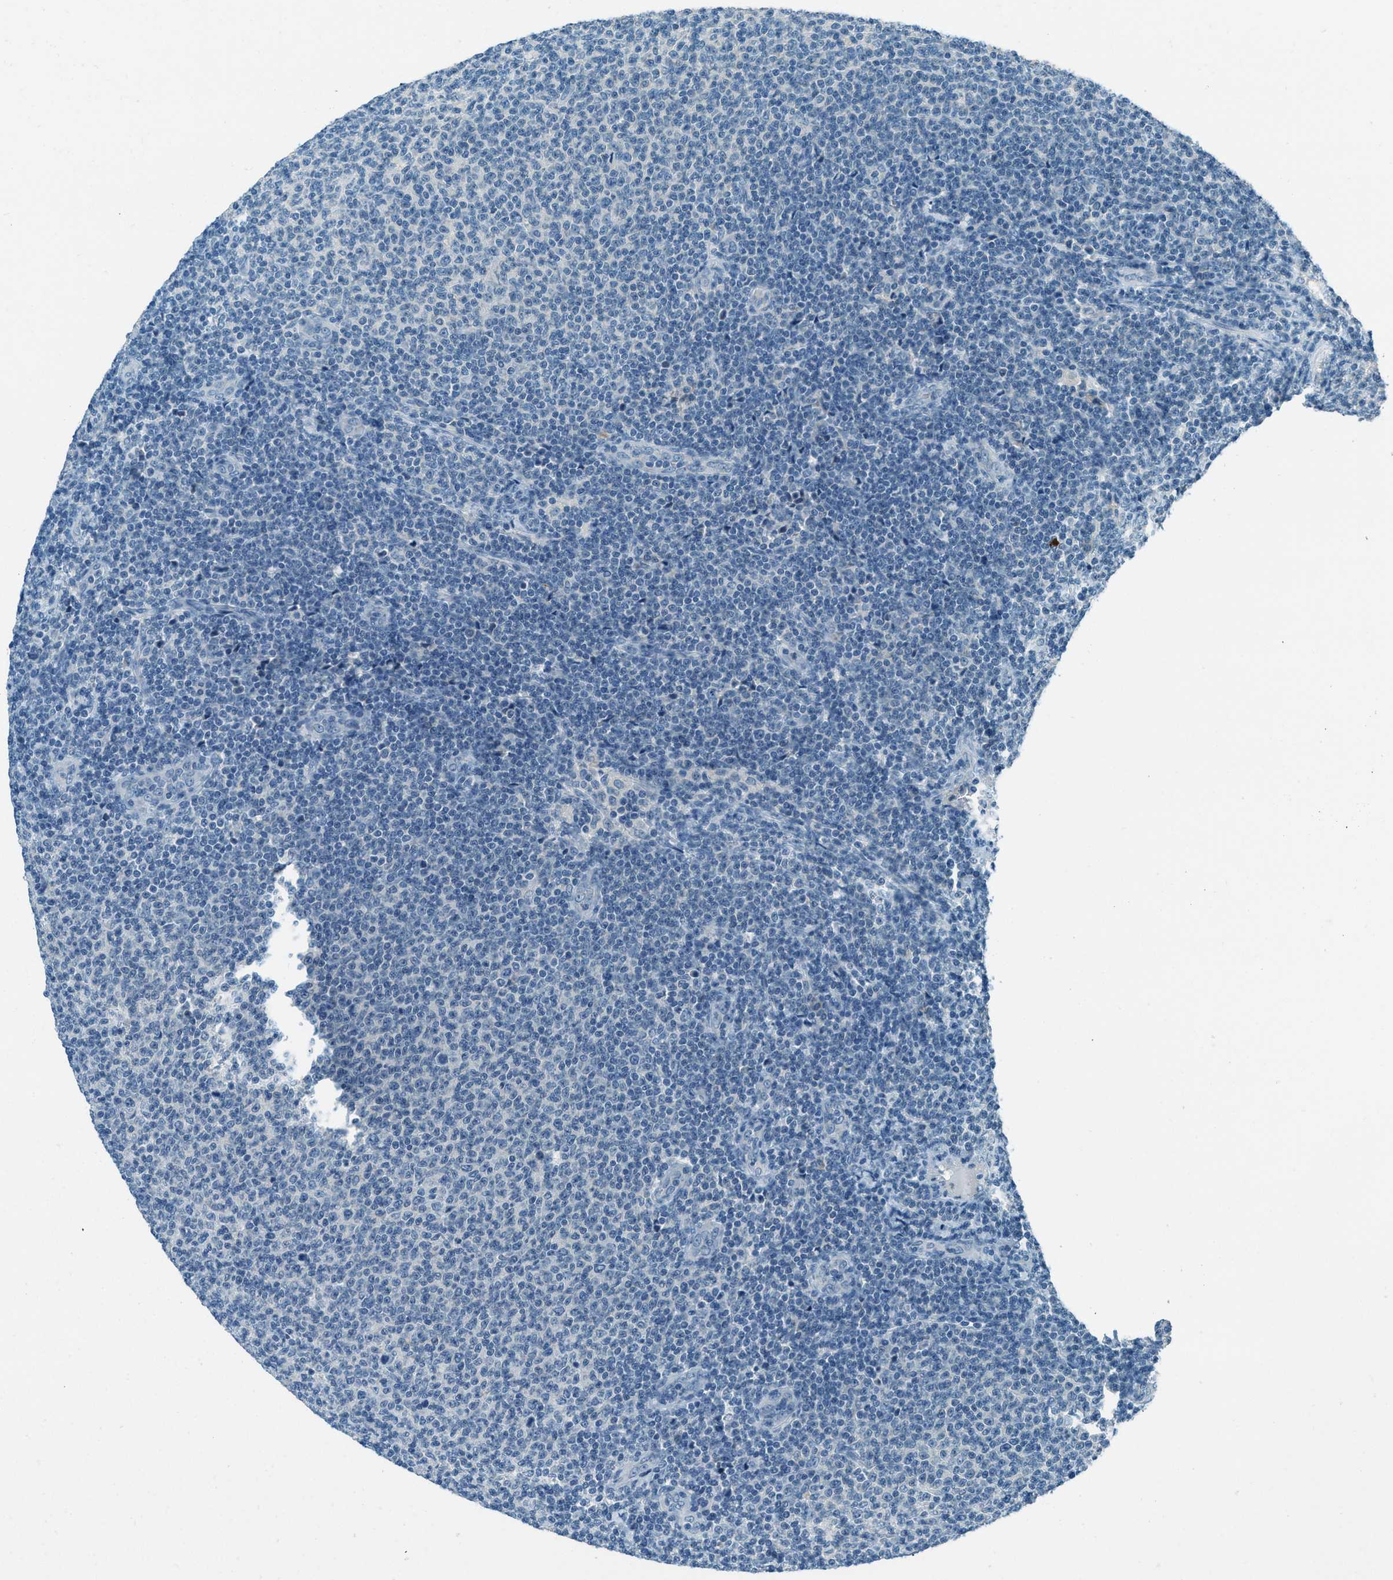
{"staining": {"intensity": "negative", "quantity": "none", "location": "none"}, "tissue": "lymphoma", "cell_type": "Tumor cells", "image_type": "cancer", "snomed": [{"axis": "morphology", "description": "Malignant lymphoma, non-Hodgkin's type, Low grade"}, {"axis": "topography", "description": "Lymph node"}], "caption": "DAB (3,3'-diaminobenzidine) immunohistochemical staining of malignant lymphoma, non-Hodgkin's type (low-grade) exhibits no significant staining in tumor cells.", "gene": "MSLN", "patient": {"sex": "male", "age": 66}}